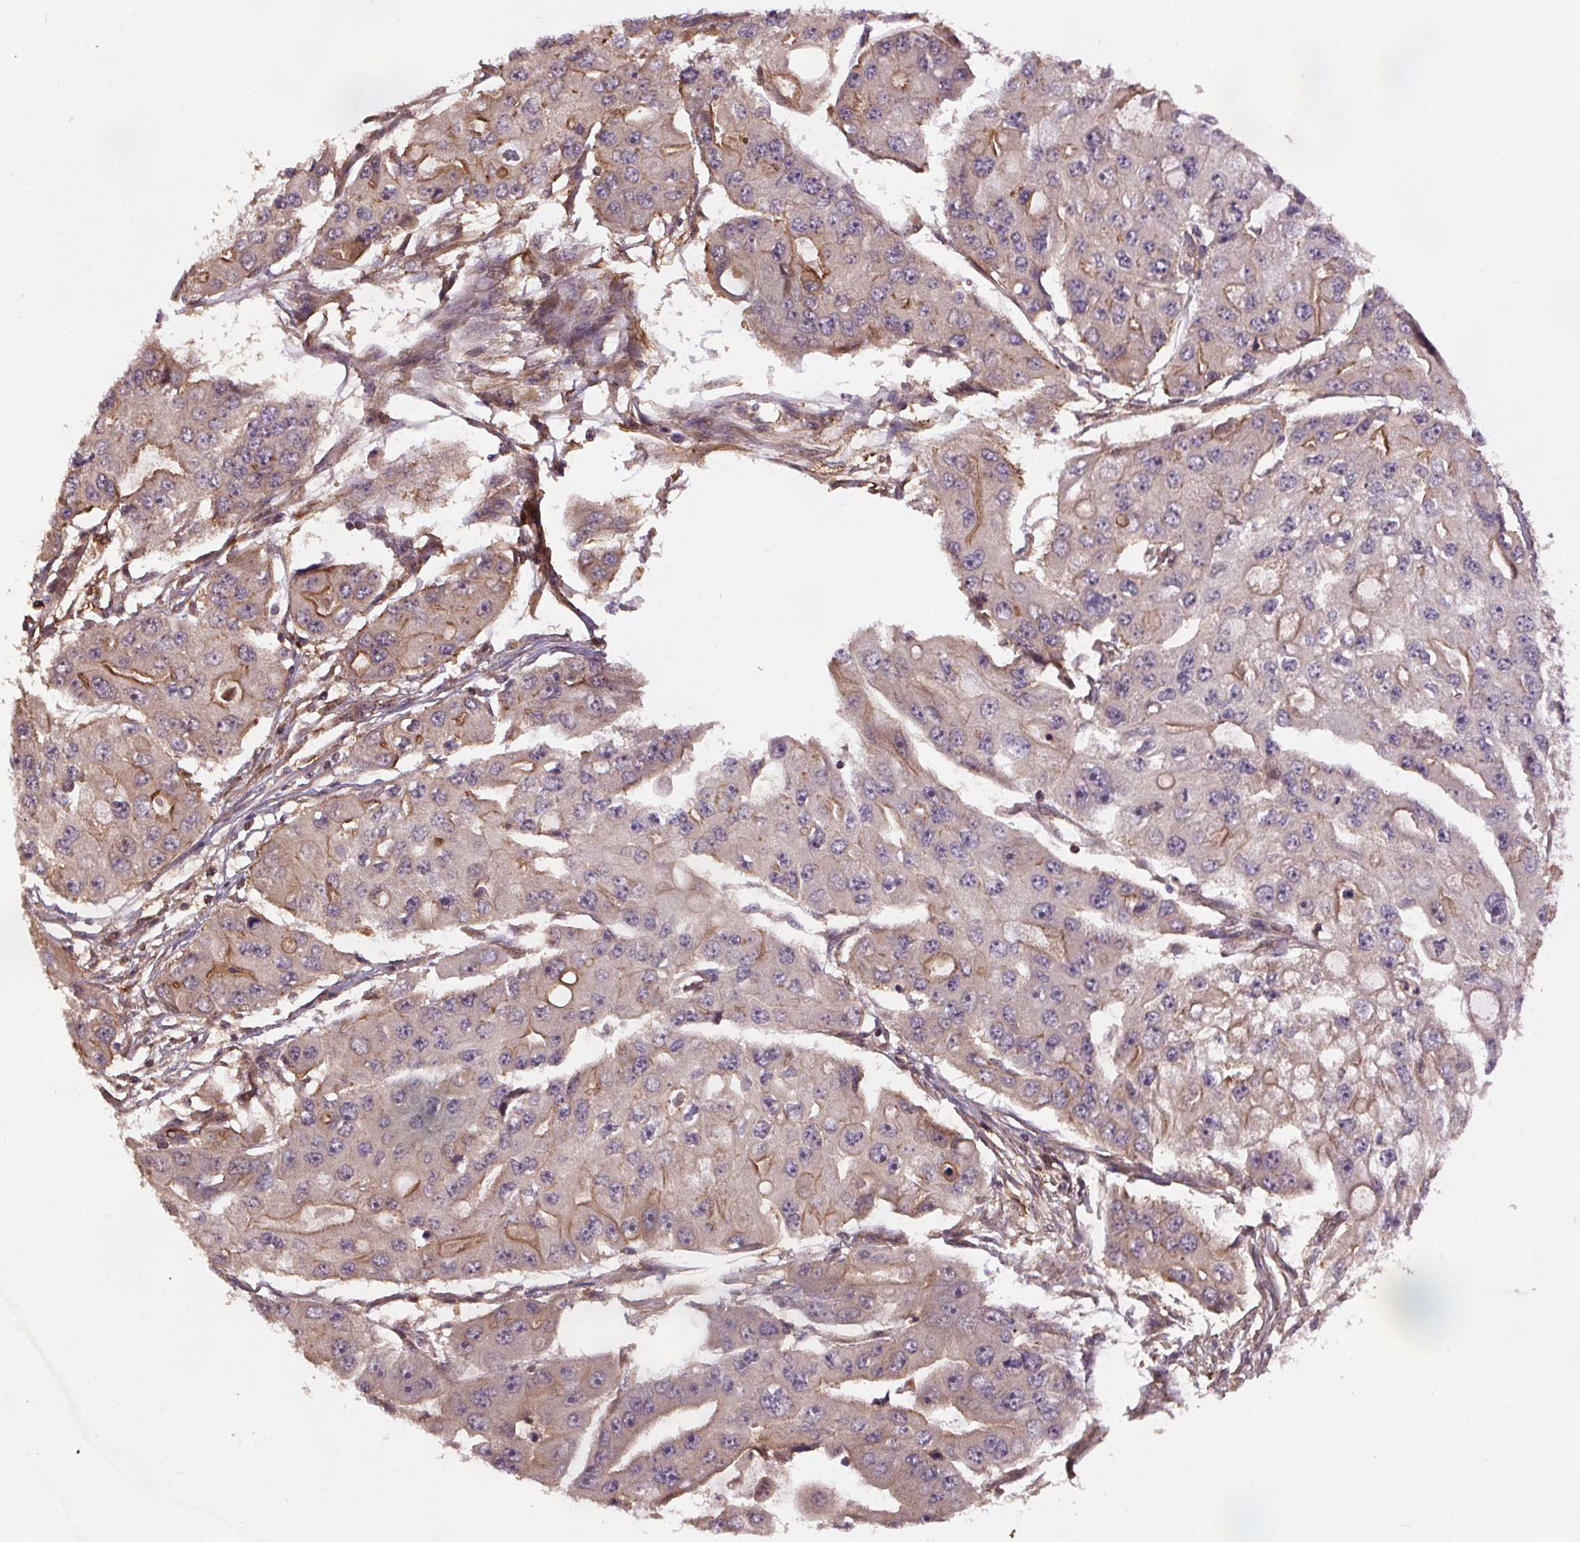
{"staining": {"intensity": "moderate", "quantity": "<25%", "location": "cytoplasmic/membranous"}, "tissue": "ovarian cancer", "cell_type": "Tumor cells", "image_type": "cancer", "snomed": [{"axis": "morphology", "description": "Cystadenocarcinoma, serous, NOS"}, {"axis": "topography", "description": "Ovary"}], "caption": "Ovarian cancer (serous cystadenocarcinoma) stained with a protein marker exhibits moderate staining in tumor cells.", "gene": "SEC14L2", "patient": {"sex": "female", "age": 56}}